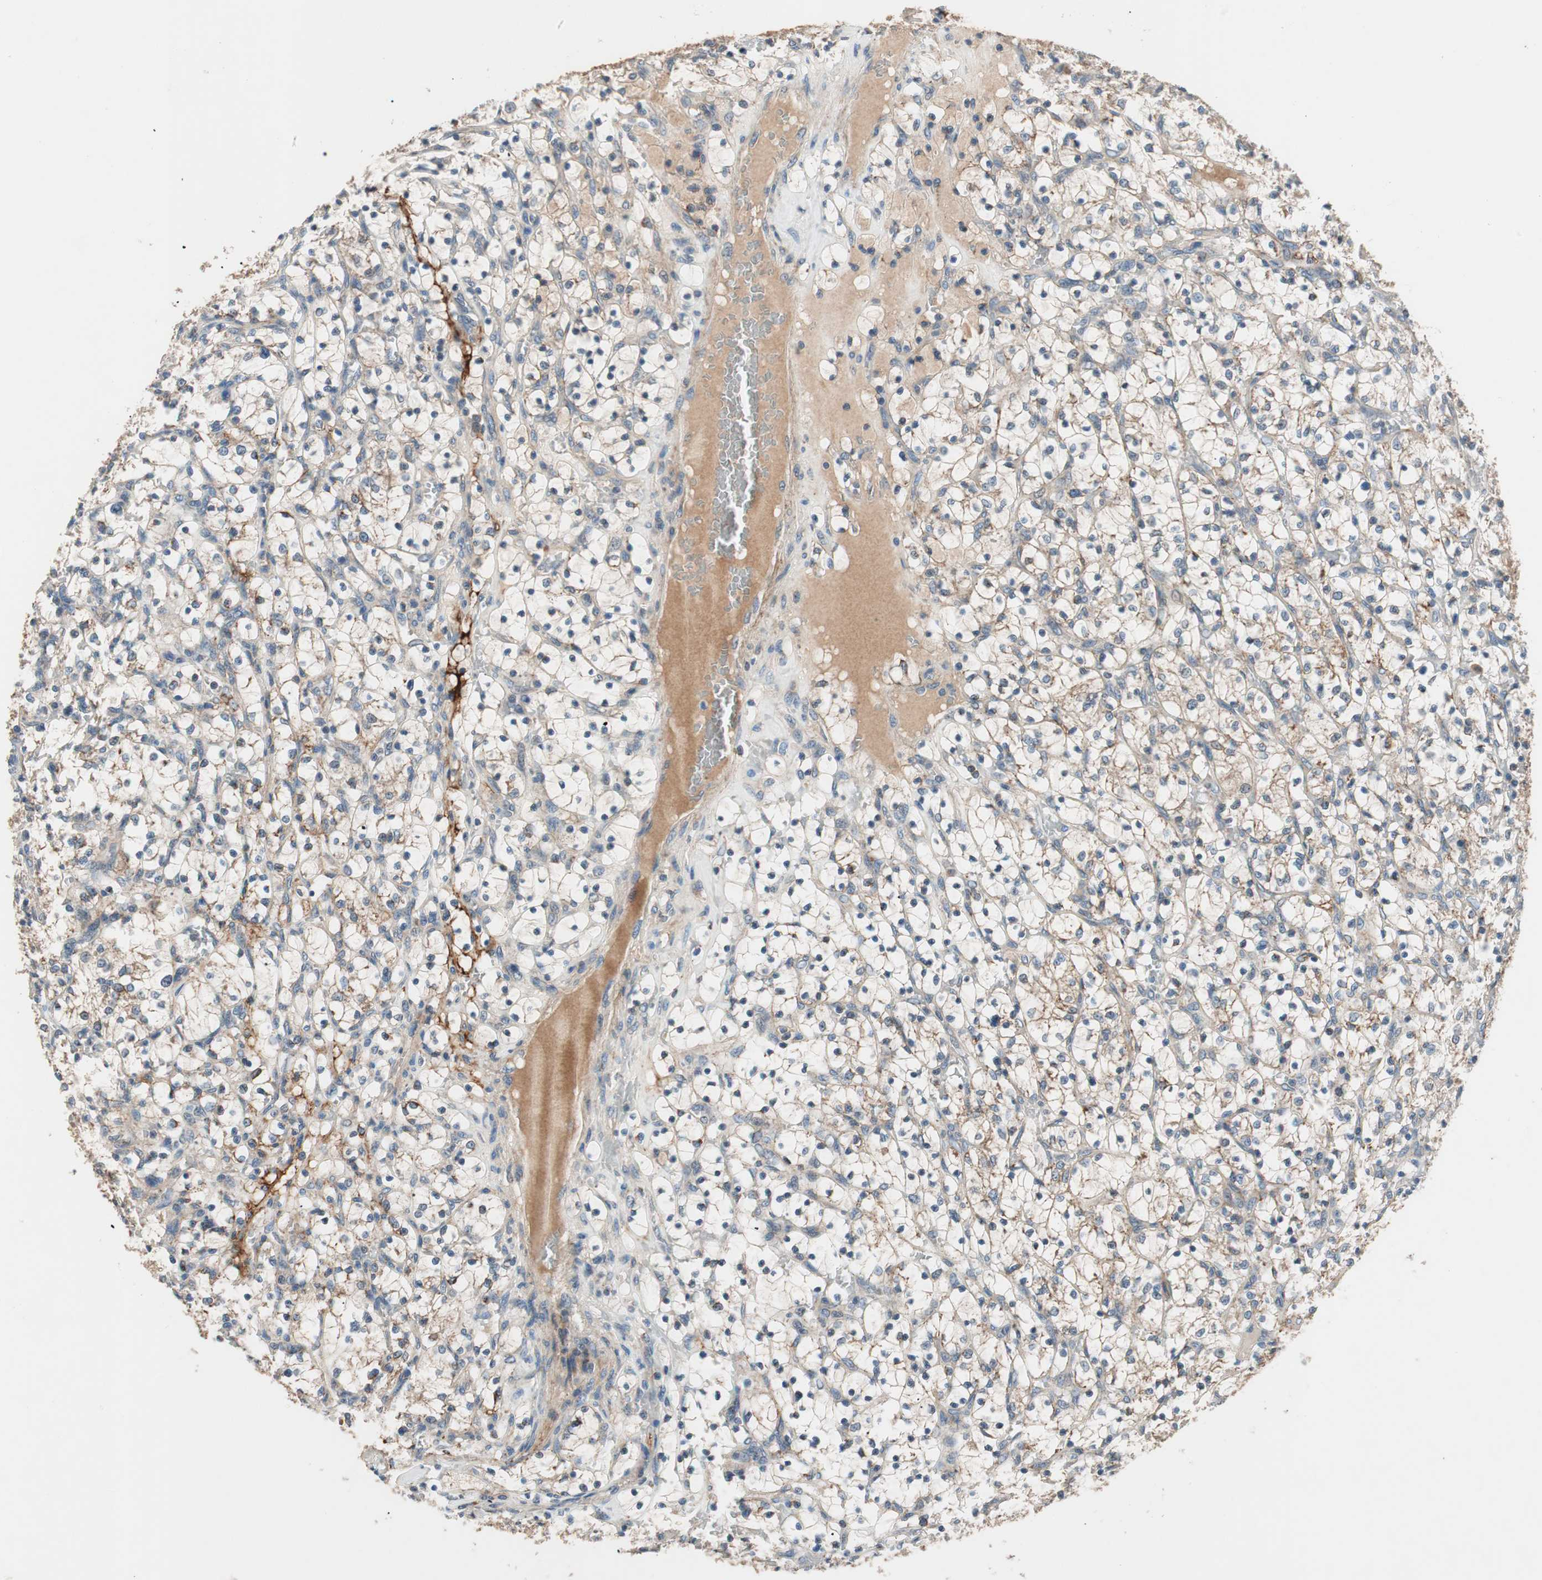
{"staining": {"intensity": "weak", "quantity": "25%-75%", "location": "cytoplasmic/membranous"}, "tissue": "renal cancer", "cell_type": "Tumor cells", "image_type": "cancer", "snomed": [{"axis": "morphology", "description": "Adenocarcinoma, NOS"}, {"axis": "topography", "description": "Kidney"}], "caption": "Weak cytoplasmic/membranous protein staining is appreciated in approximately 25%-75% of tumor cells in adenocarcinoma (renal). The staining was performed using DAB, with brown indicating positive protein expression. Nuclei are stained blue with hematoxylin.", "gene": "HPN", "patient": {"sex": "female", "age": 69}}